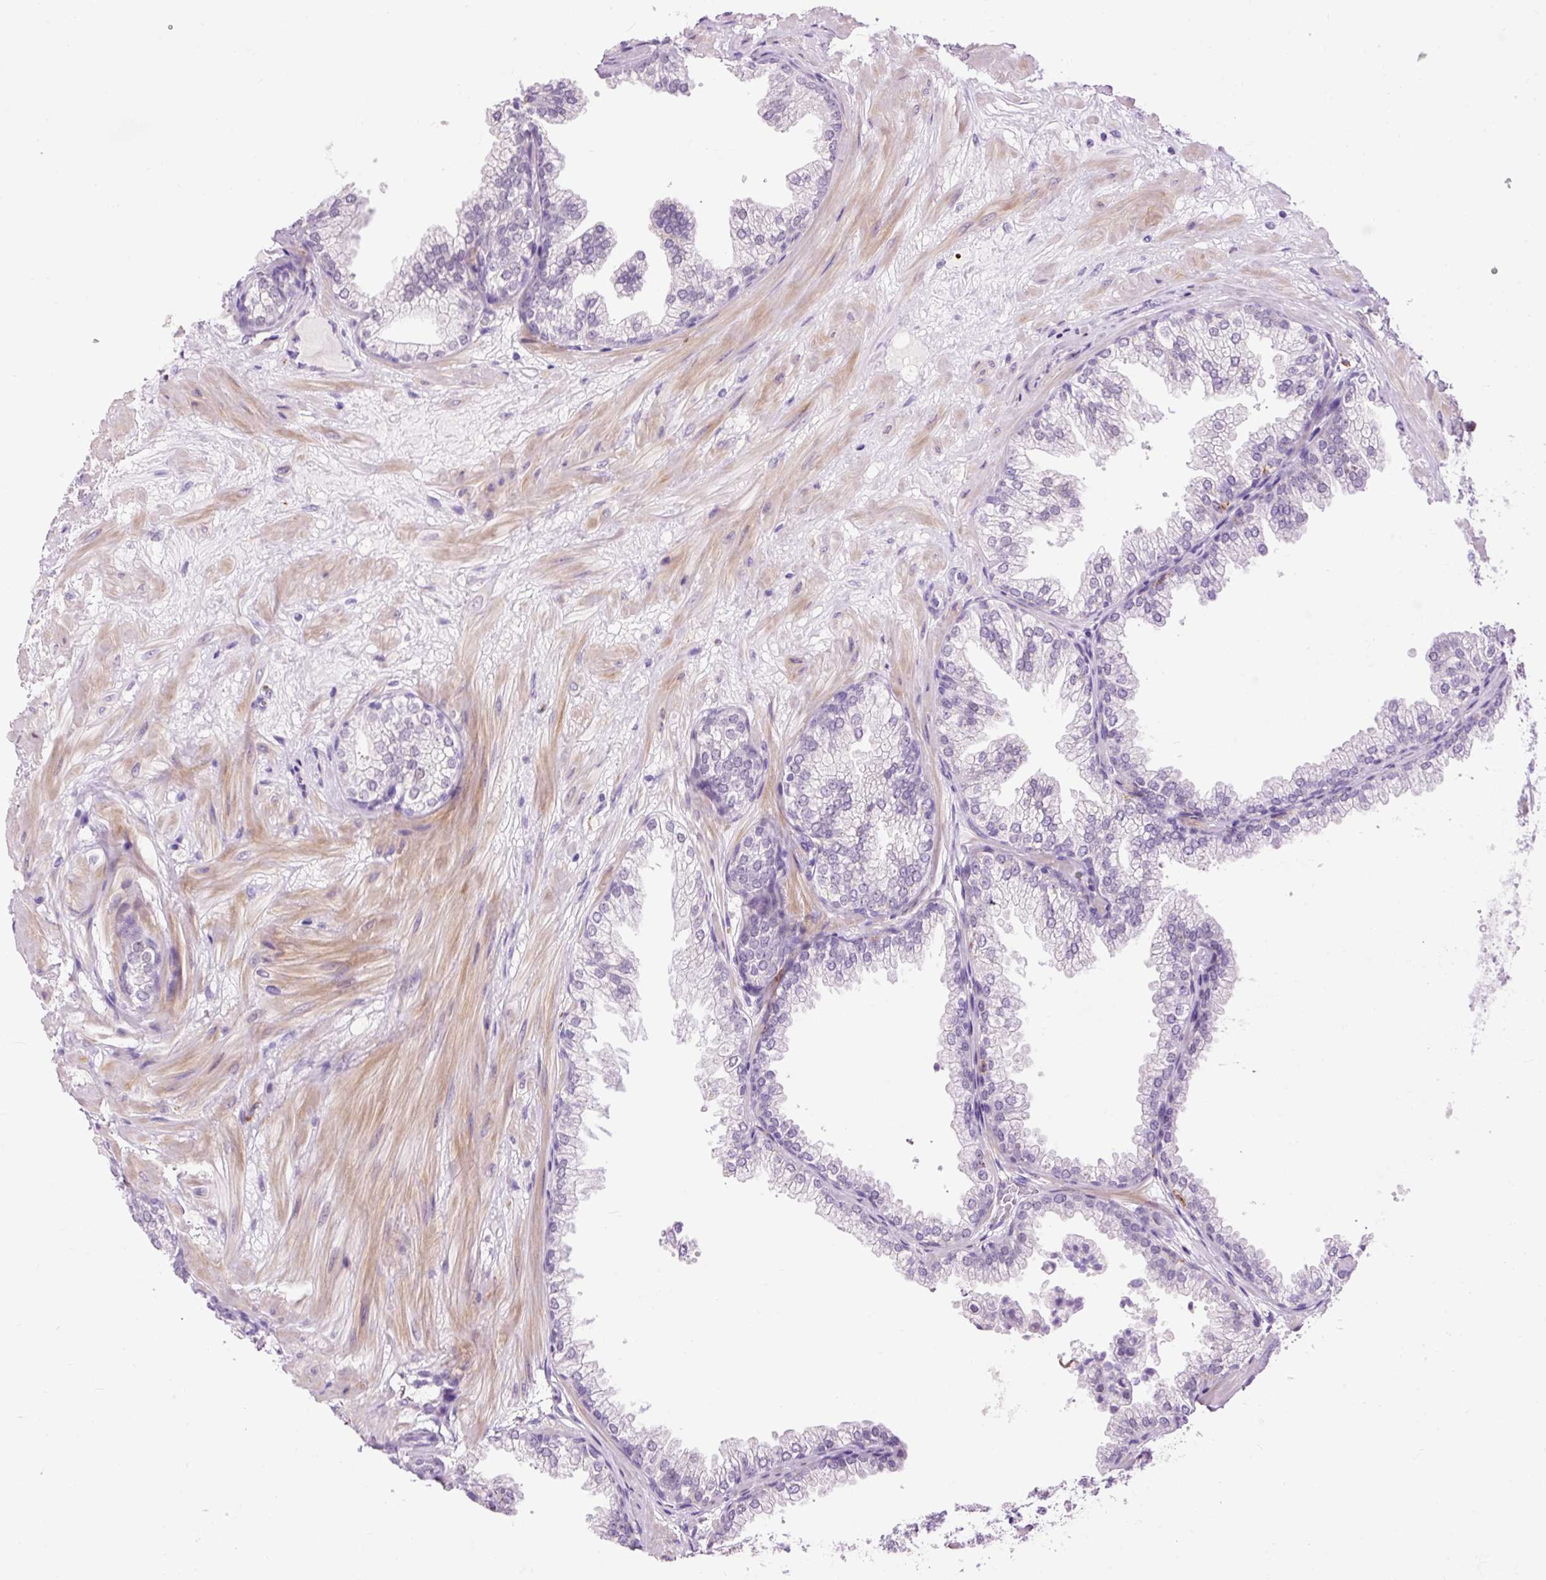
{"staining": {"intensity": "weak", "quantity": "<25%", "location": "nuclear"}, "tissue": "prostate", "cell_type": "Glandular cells", "image_type": "normal", "snomed": [{"axis": "morphology", "description": "Normal tissue, NOS"}, {"axis": "topography", "description": "Prostate"}], "caption": "Immunohistochemistry of benign human prostate shows no expression in glandular cells. (Brightfield microscopy of DAB (3,3'-diaminobenzidine) immunohistochemistry (IHC) at high magnification).", "gene": "LY86", "patient": {"sex": "male", "age": 37}}